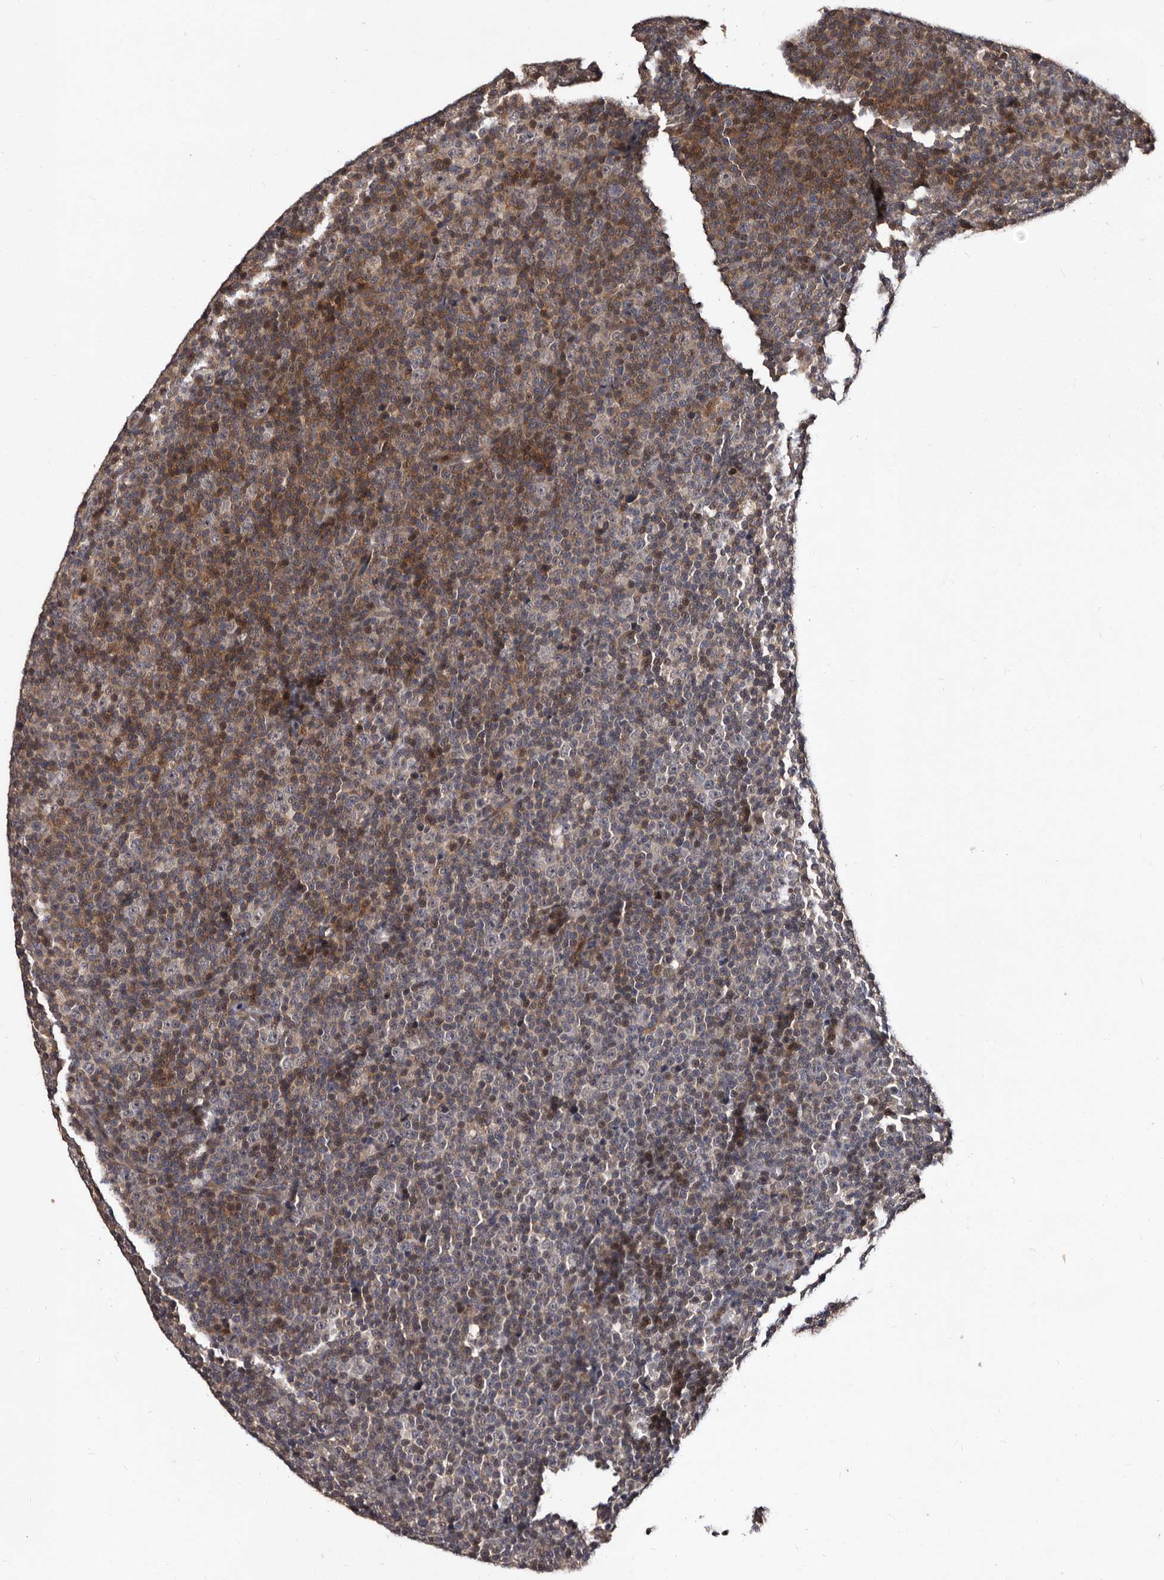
{"staining": {"intensity": "negative", "quantity": "none", "location": "none"}, "tissue": "lymphoma", "cell_type": "Tumor cells", "image_type": "cancer", "snomed": [{"axis": "morphology", "description": "Malignant lymphoma, non-Hodgkin's type, Low grade"}, {"axis": "topography", "description": "Lymph node"}], "caption": "IHC micrograph of neoplastic tissue: human lymphoma stained with DAB displays no significant protein expression in tumor cells. (DAB IHC with hematoxylin counter stain).", "gene": "MKRN3", "patient": {"sex": "female", "age": 67}}